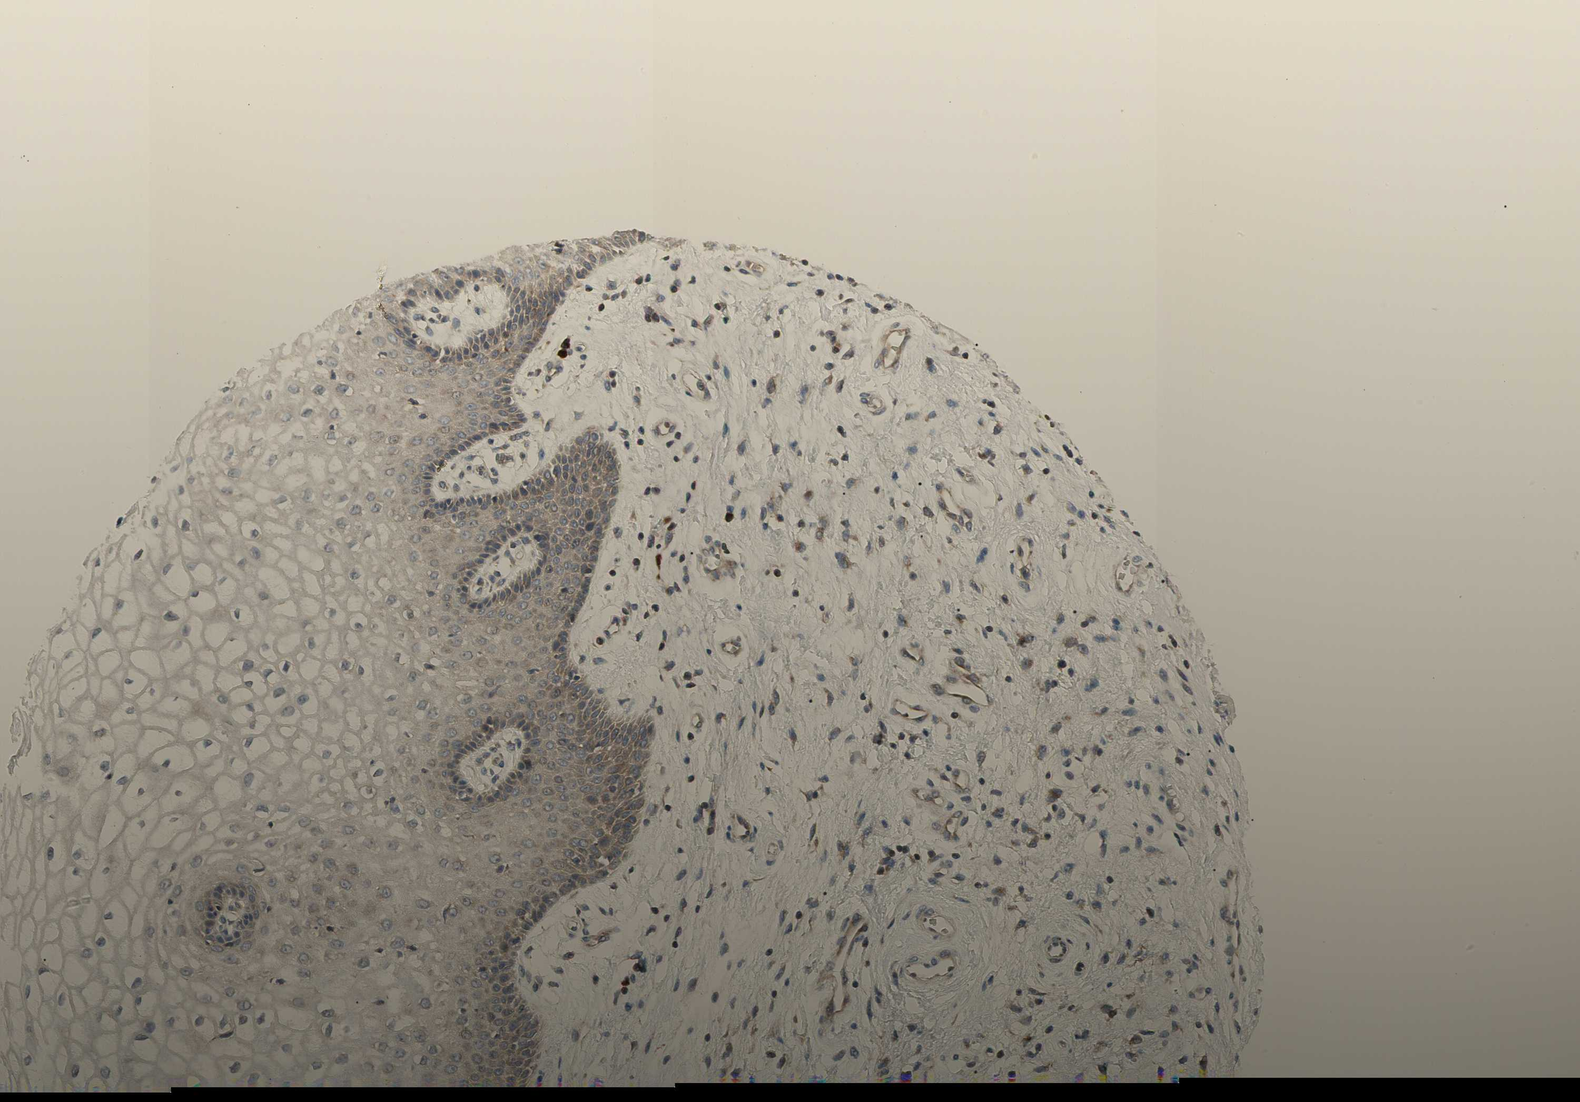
{"staining": {"intensity": "weak", "quantity": "25%-75%", "location": "cytoplasmic/membranous"}, "tissue": "vagina", "cell_type": "Squamous epithelial cells", "image_type": "normal", "snomed": [{"axis": "morphology", "description": "Normal tissue, NOS"}, {"axis": "topography", "description": "Vagina"}], "caption": "Immunohistochemistry (IHC) of unremarkable human vagina displays low levels of weak cytoplasmic/membranous positivity in approximately 25%-75% of squamous epithelial cells. The staining is performed using DAB brown chromogen to label protein expression. The nuclei are counter-stained blue using hematoxylin.", "gene": "MMEL1", "patient": {"sex": "female", "age": 34}}